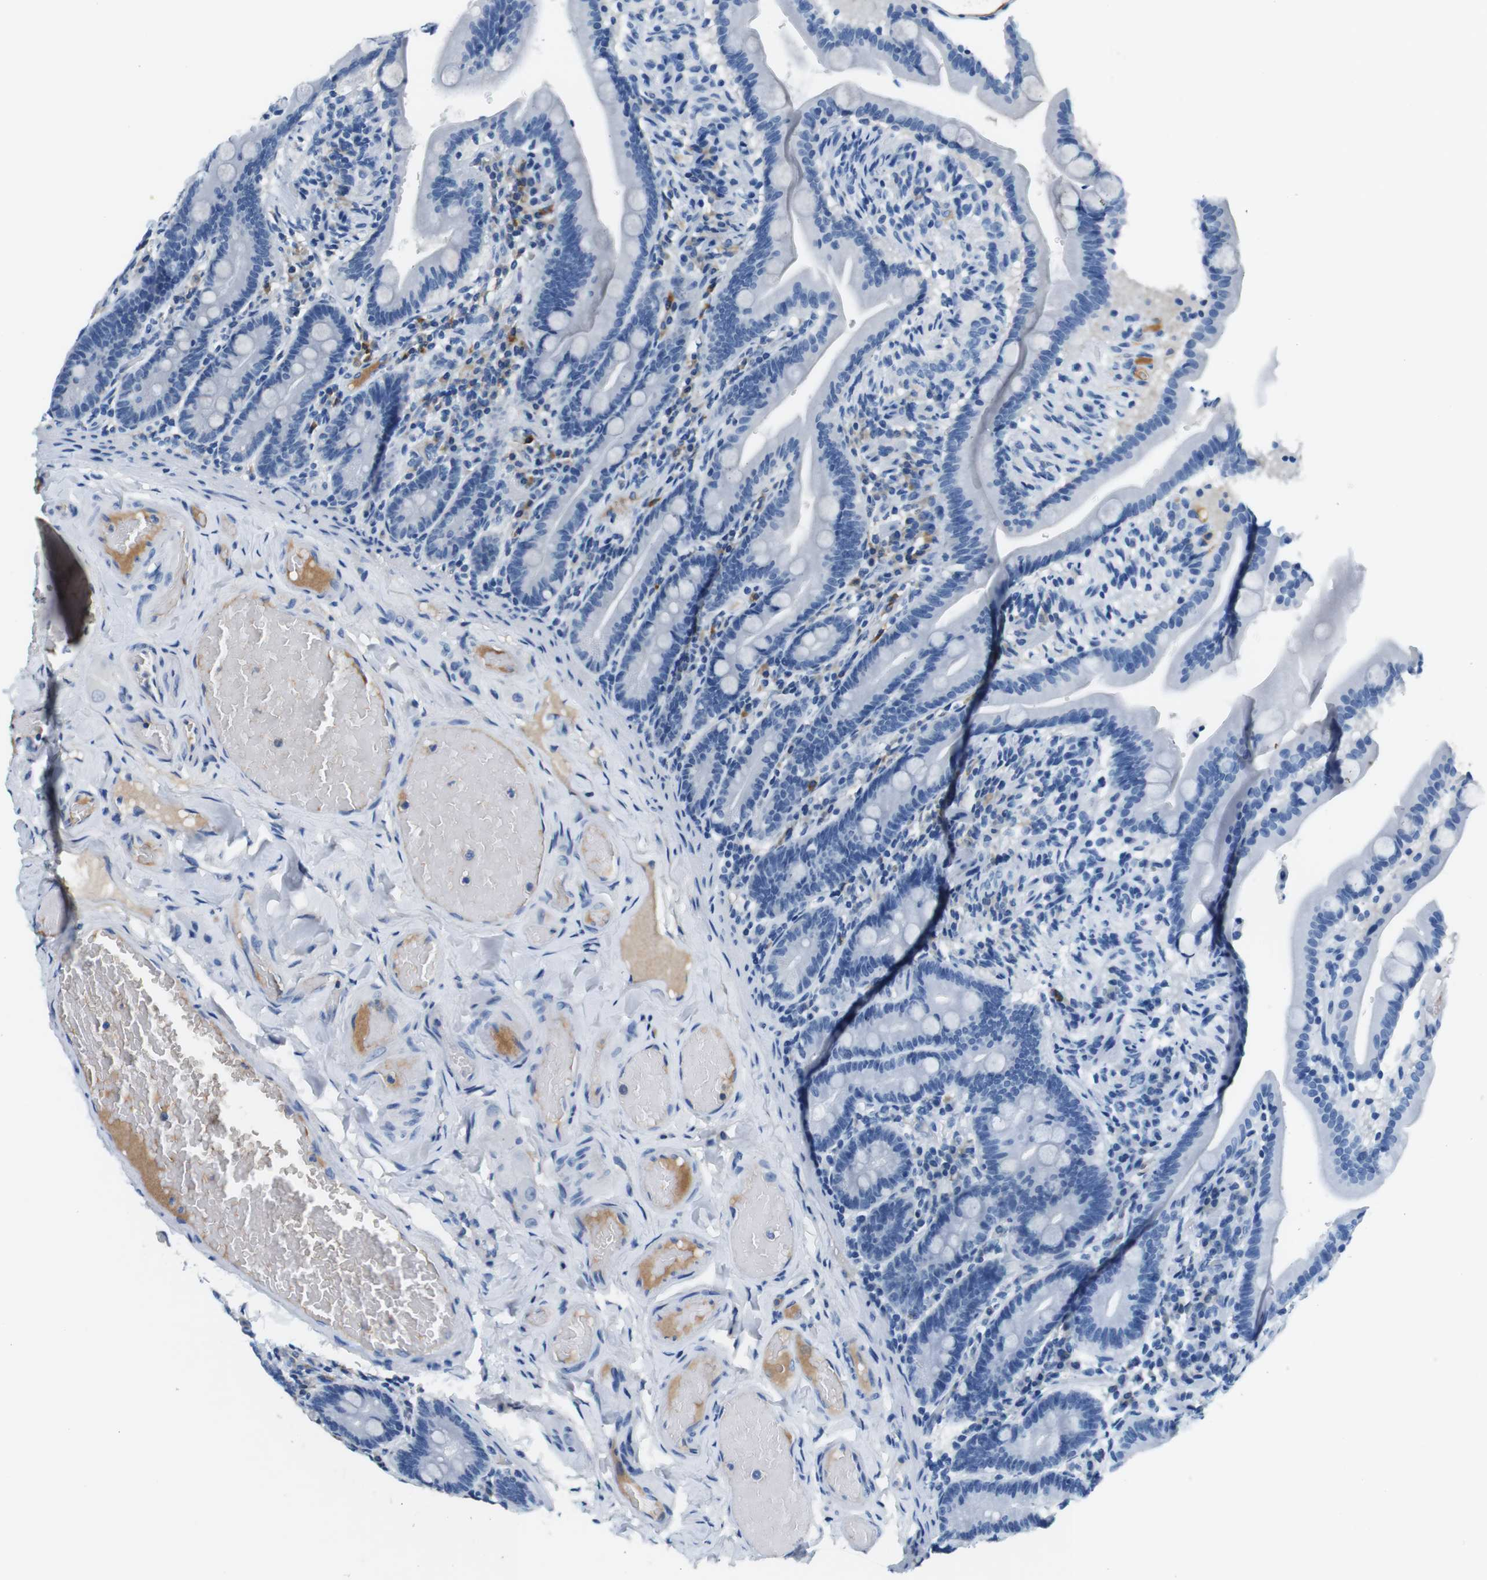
{"staining": {"intensity": "negative", "quantity": "none", "location": "none"}, "tissue": "duodenum", "cell_type": "Glandular cells", "image_type": "normal", "snomed": [{"axis": "morphology", "description": "Normal tissue, NOS"}, {"axis": "topography", "description": "Duodenum"}], "caption": "The immunohistochemistry histopathology image has no significant staining in glandular cells of duodenum.", "gene": "IGHD", "patient": {"sex": "male", "age": 54}}